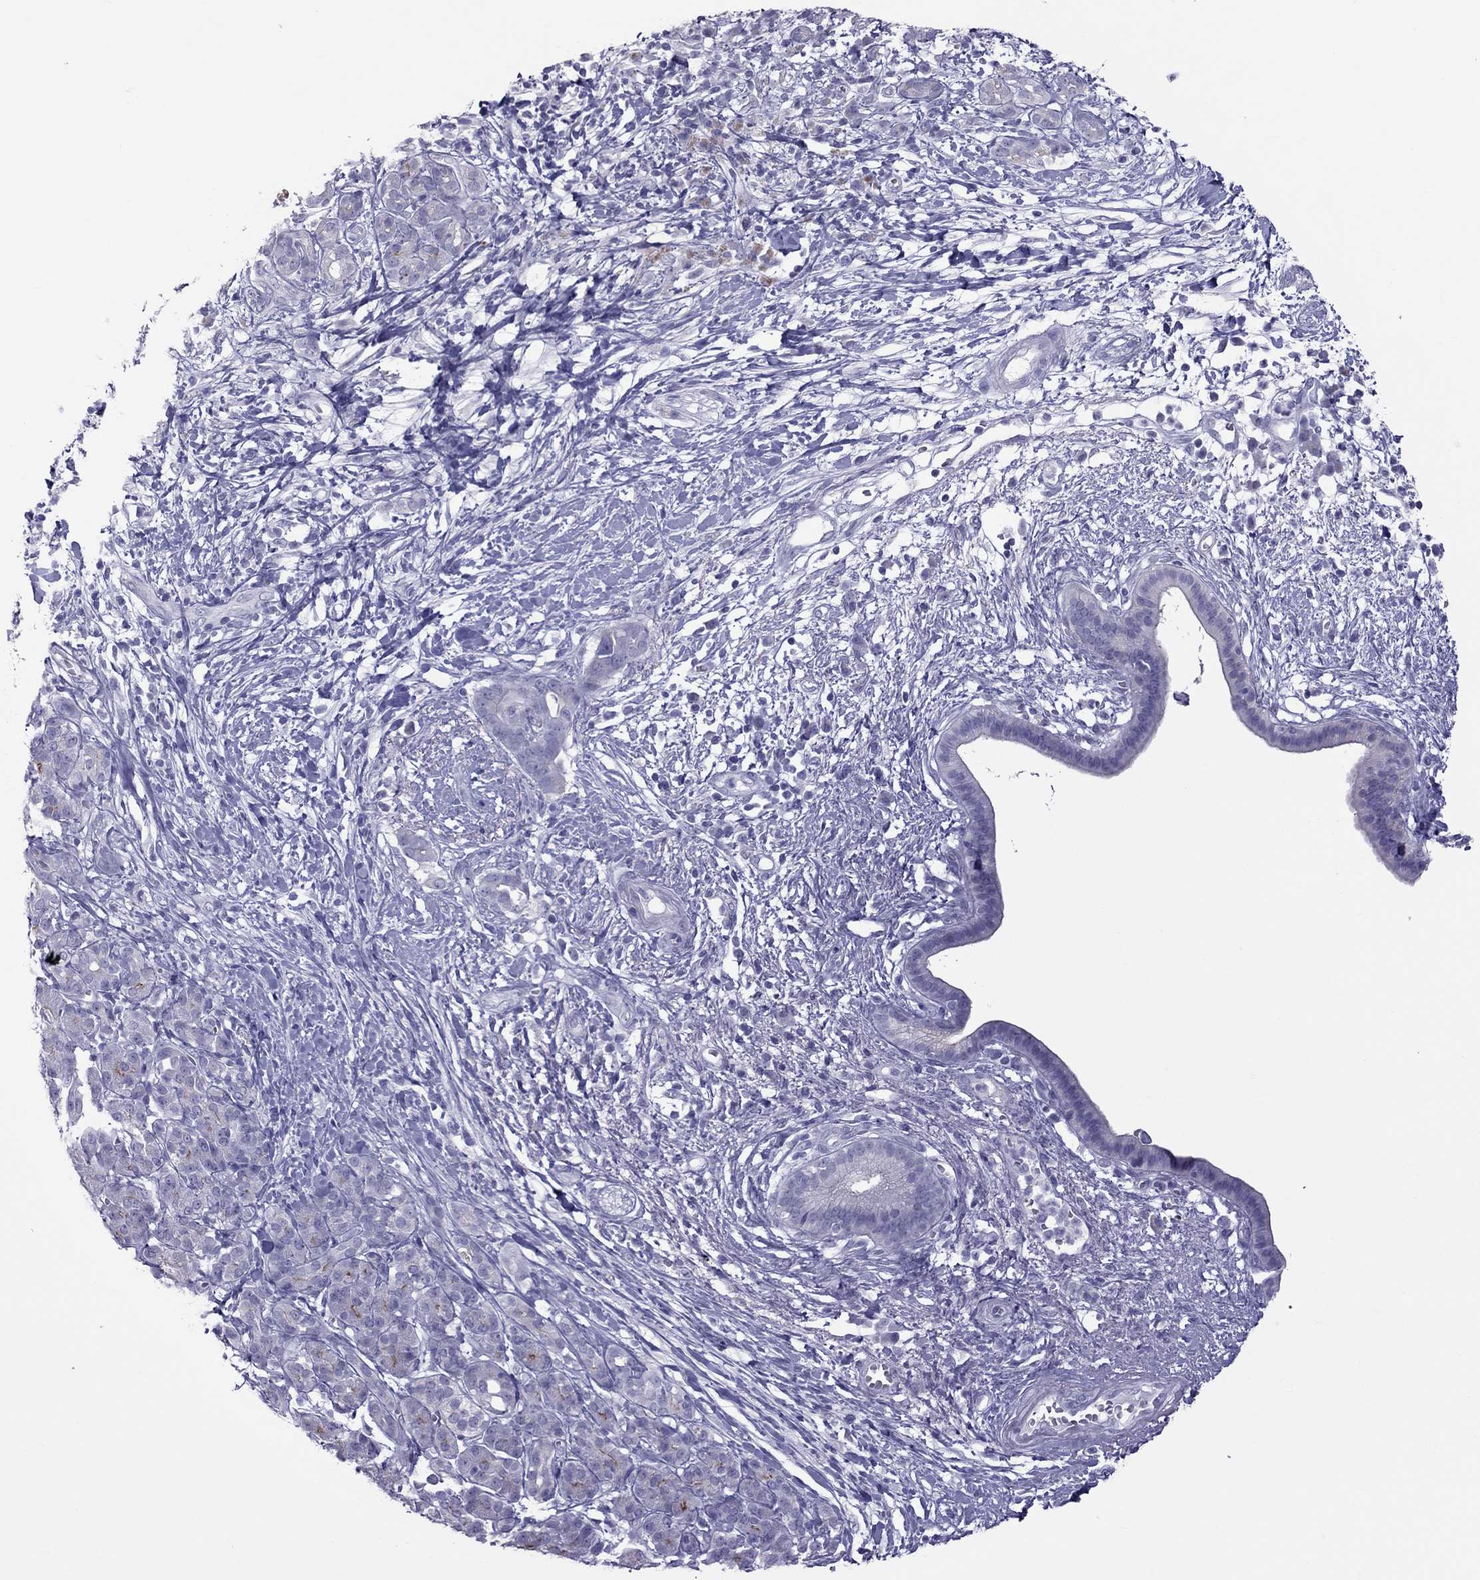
{"staining": {"intensity": "negative", "quantity": "none", "location": "none"}, "tissue": "pancreatic cancer", "cell_type": "Tumor cells", "image_type": "cancer", "snomed": [{"axis": "morphology", "description": "Adenocarcinoma, NOS"}, {"axis": "topography", "description": "Pancreas"}], "caption": "This is an immunohistochemistry micrograph of human pancreatic adenocarcinoma. There is no expression in tumor cells.", "gene": "TEX14", "patient": {"sex": "male", "age": 61}}